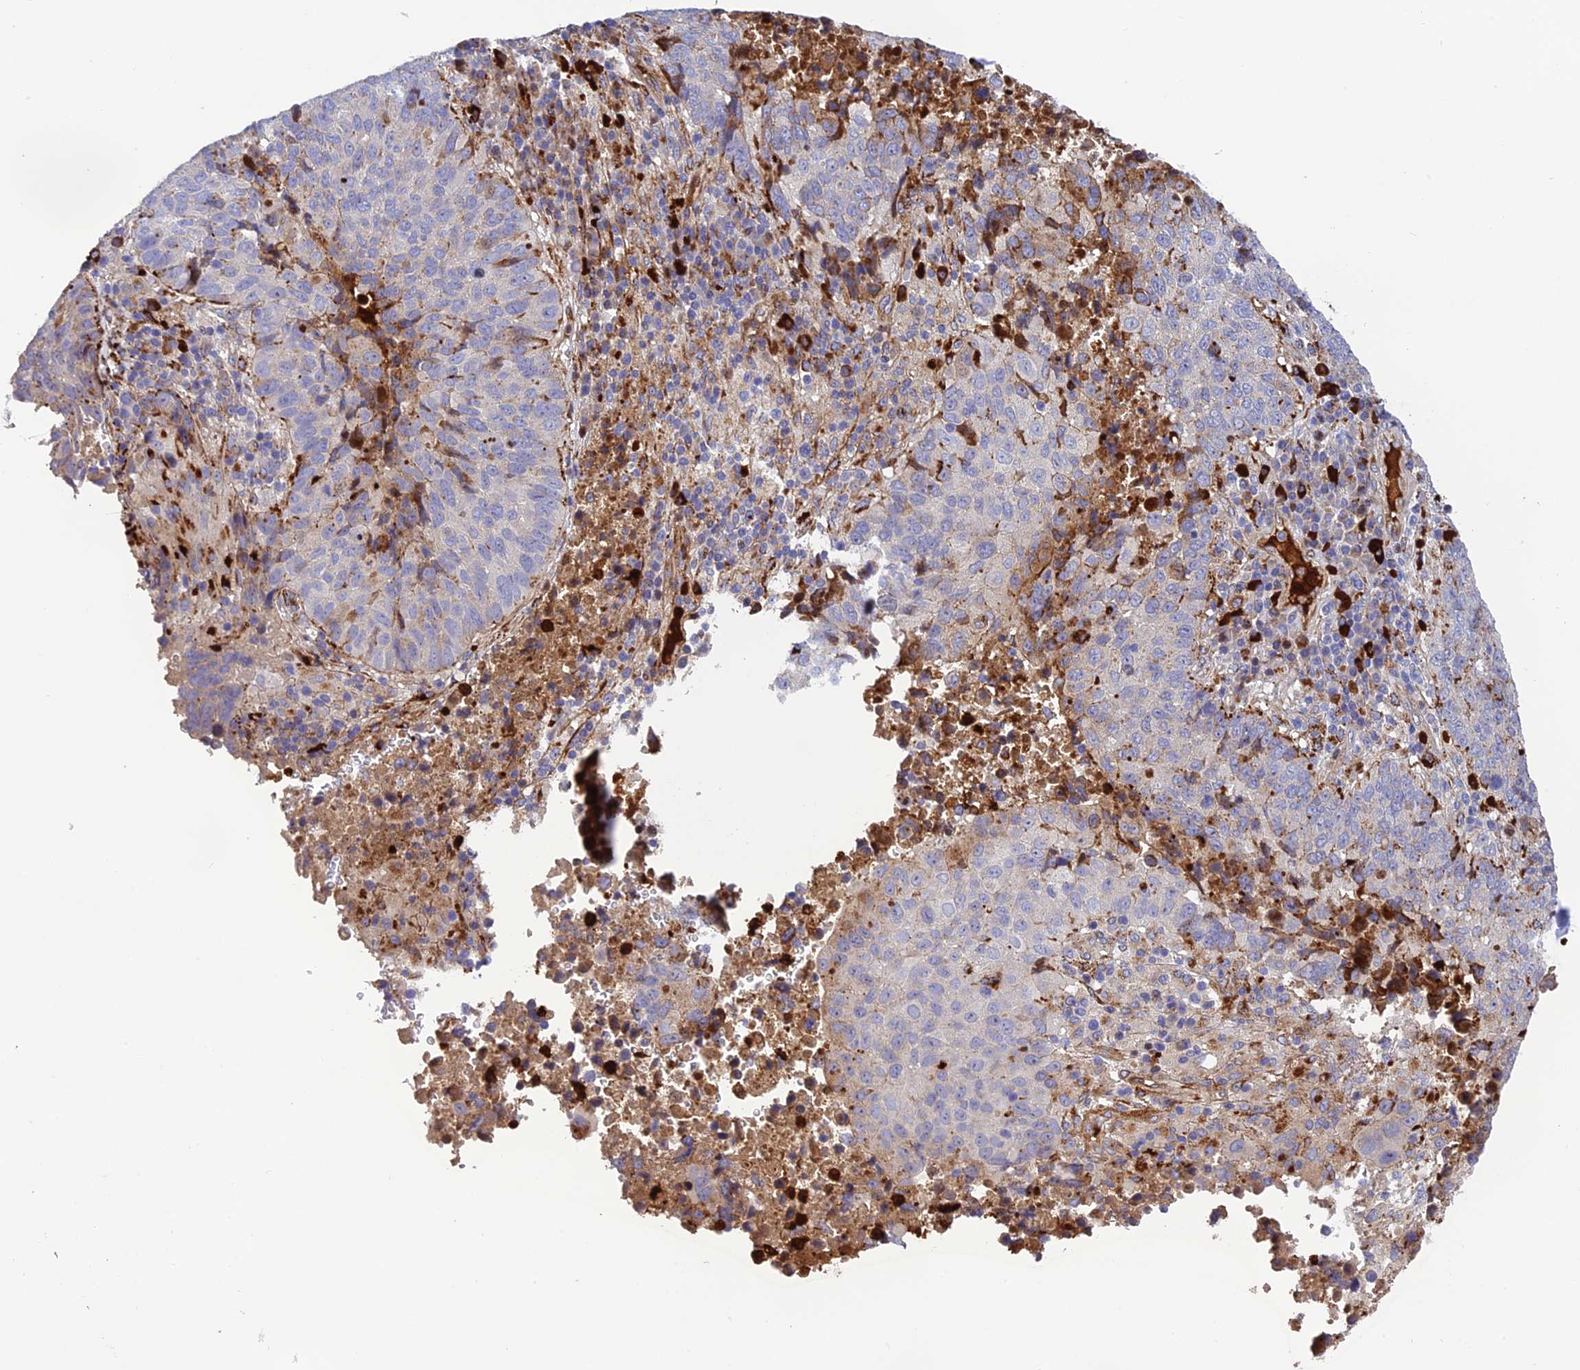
{"staining": {"intensity": "negative", "quantity": "none", "location": "none"}, "tissue": "lung cancer", "cell_type": "Tumor cells", "image_type": "cancer", "snomed": [{"axis": "morphology", "description": "Squamous cell carcinoma, NOS"}, {"axis": "topography", "description": "Lung"}], "caption": "This is a photomicrograph of IHC staining of squamous cell carcinoma (lung), which shows no positivity in tumor cells. (Stains: DAB (3,3'-diaminobenzidine) immunohistochemistry (IHC) with hematoxylin counter stain, Microscopy: brightfield microscopy at high magnification).", "gene": "CPSF4L", "patient": {"sex": "male", "age": 73}}